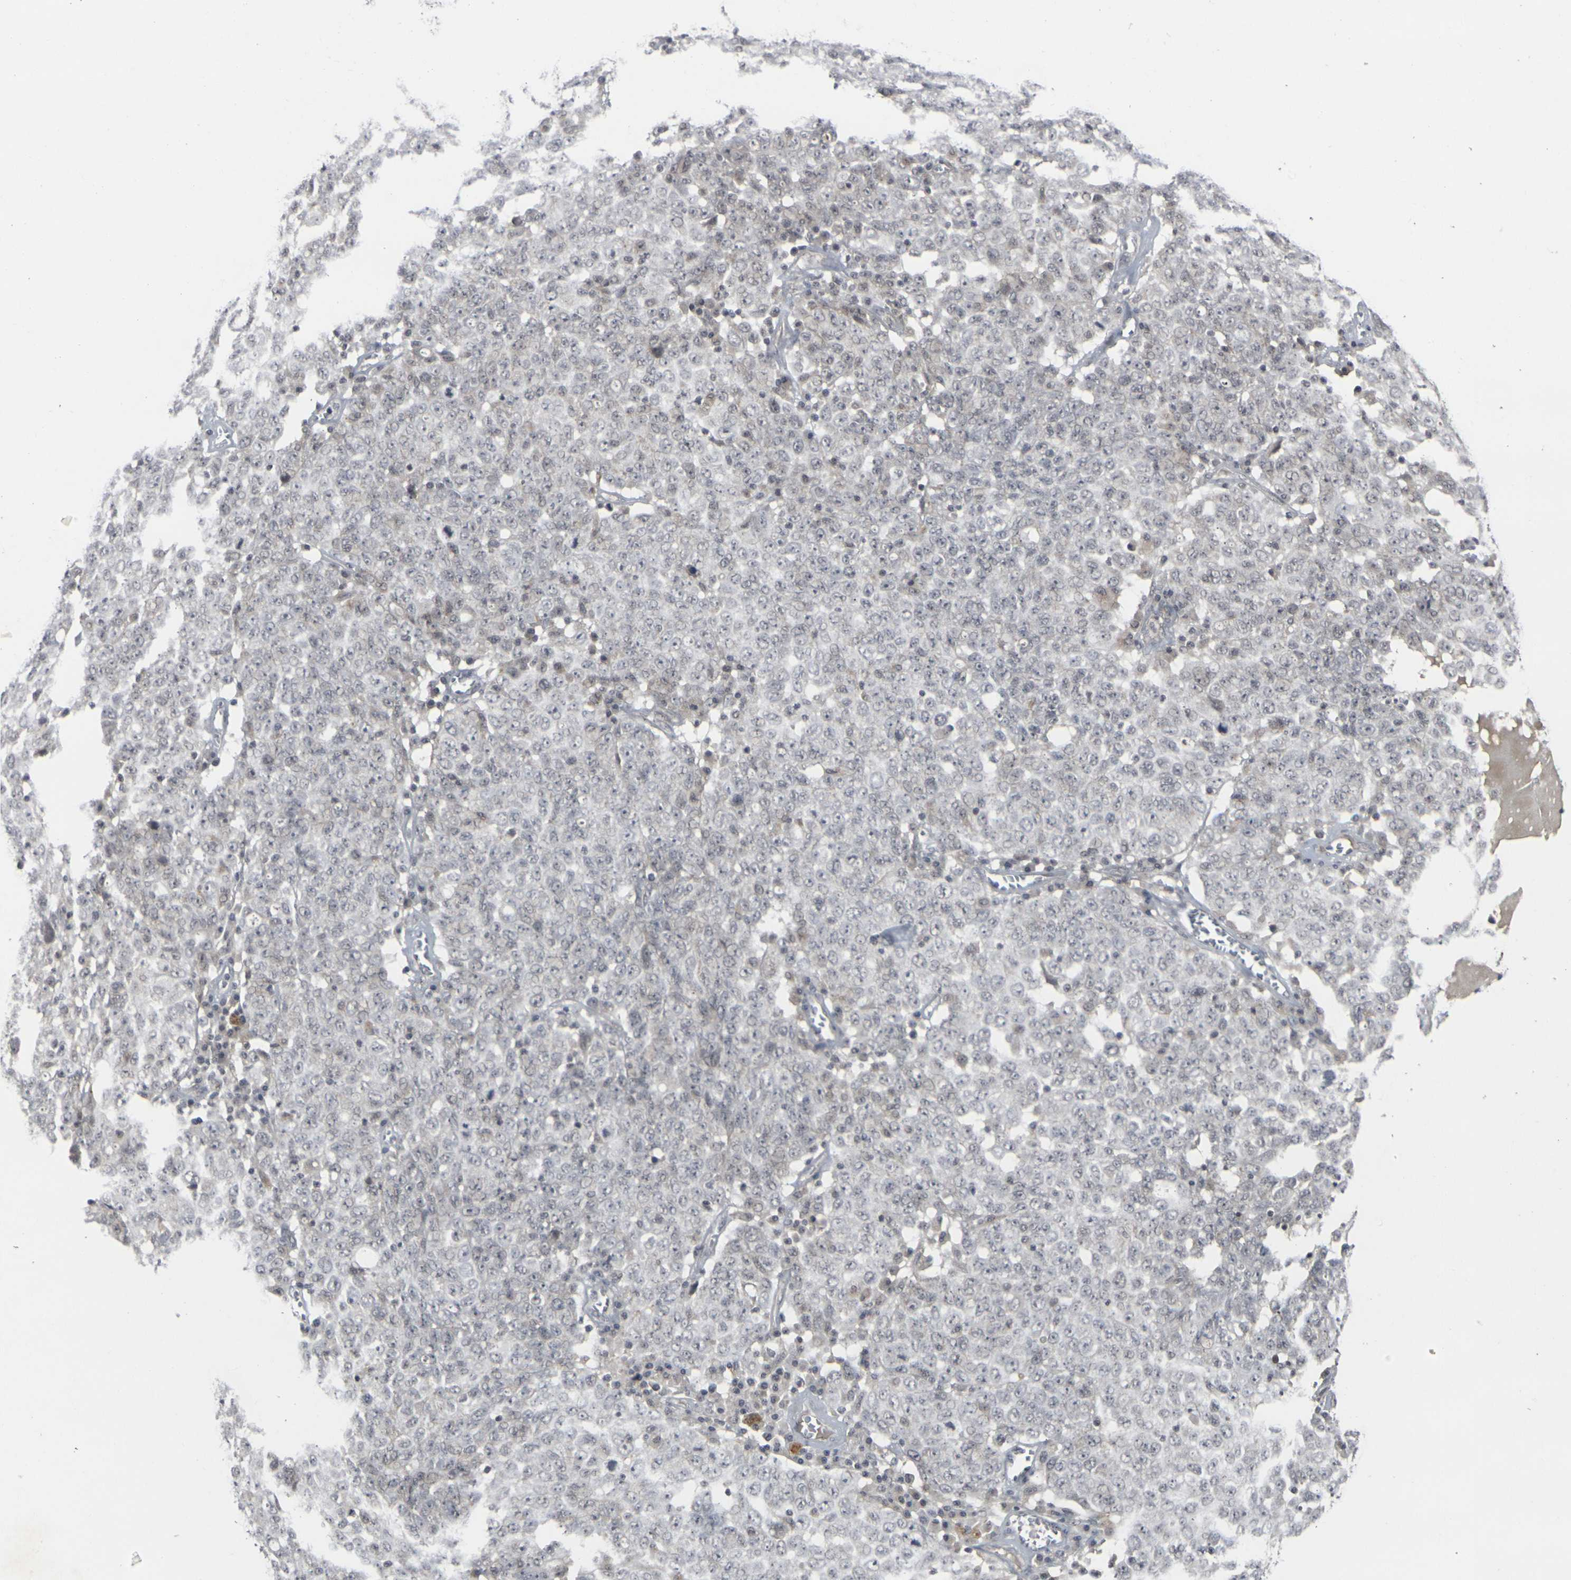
{"staining": {"intensity": "negative", "quantity": "none", "location": "none"}, "tissue": "ovarian cancer", "cell_type": "Tumor cells", "image_type": "cancer", "snomed": [{"axis": "morphology", "description": "Carcinoma, endometroid"}, {"axis": "topography", "description": "Ovary"}], "caption": "Image shows no protein positivity in tumor cells of ovarian cancer (endometroid carcinoma) tissue. (Brightfield microscopy of DAB immunohistochemistry (IHC) at high magnification).", "gene": "GPR19", "patient": {"sex": "female", "age": 62}}